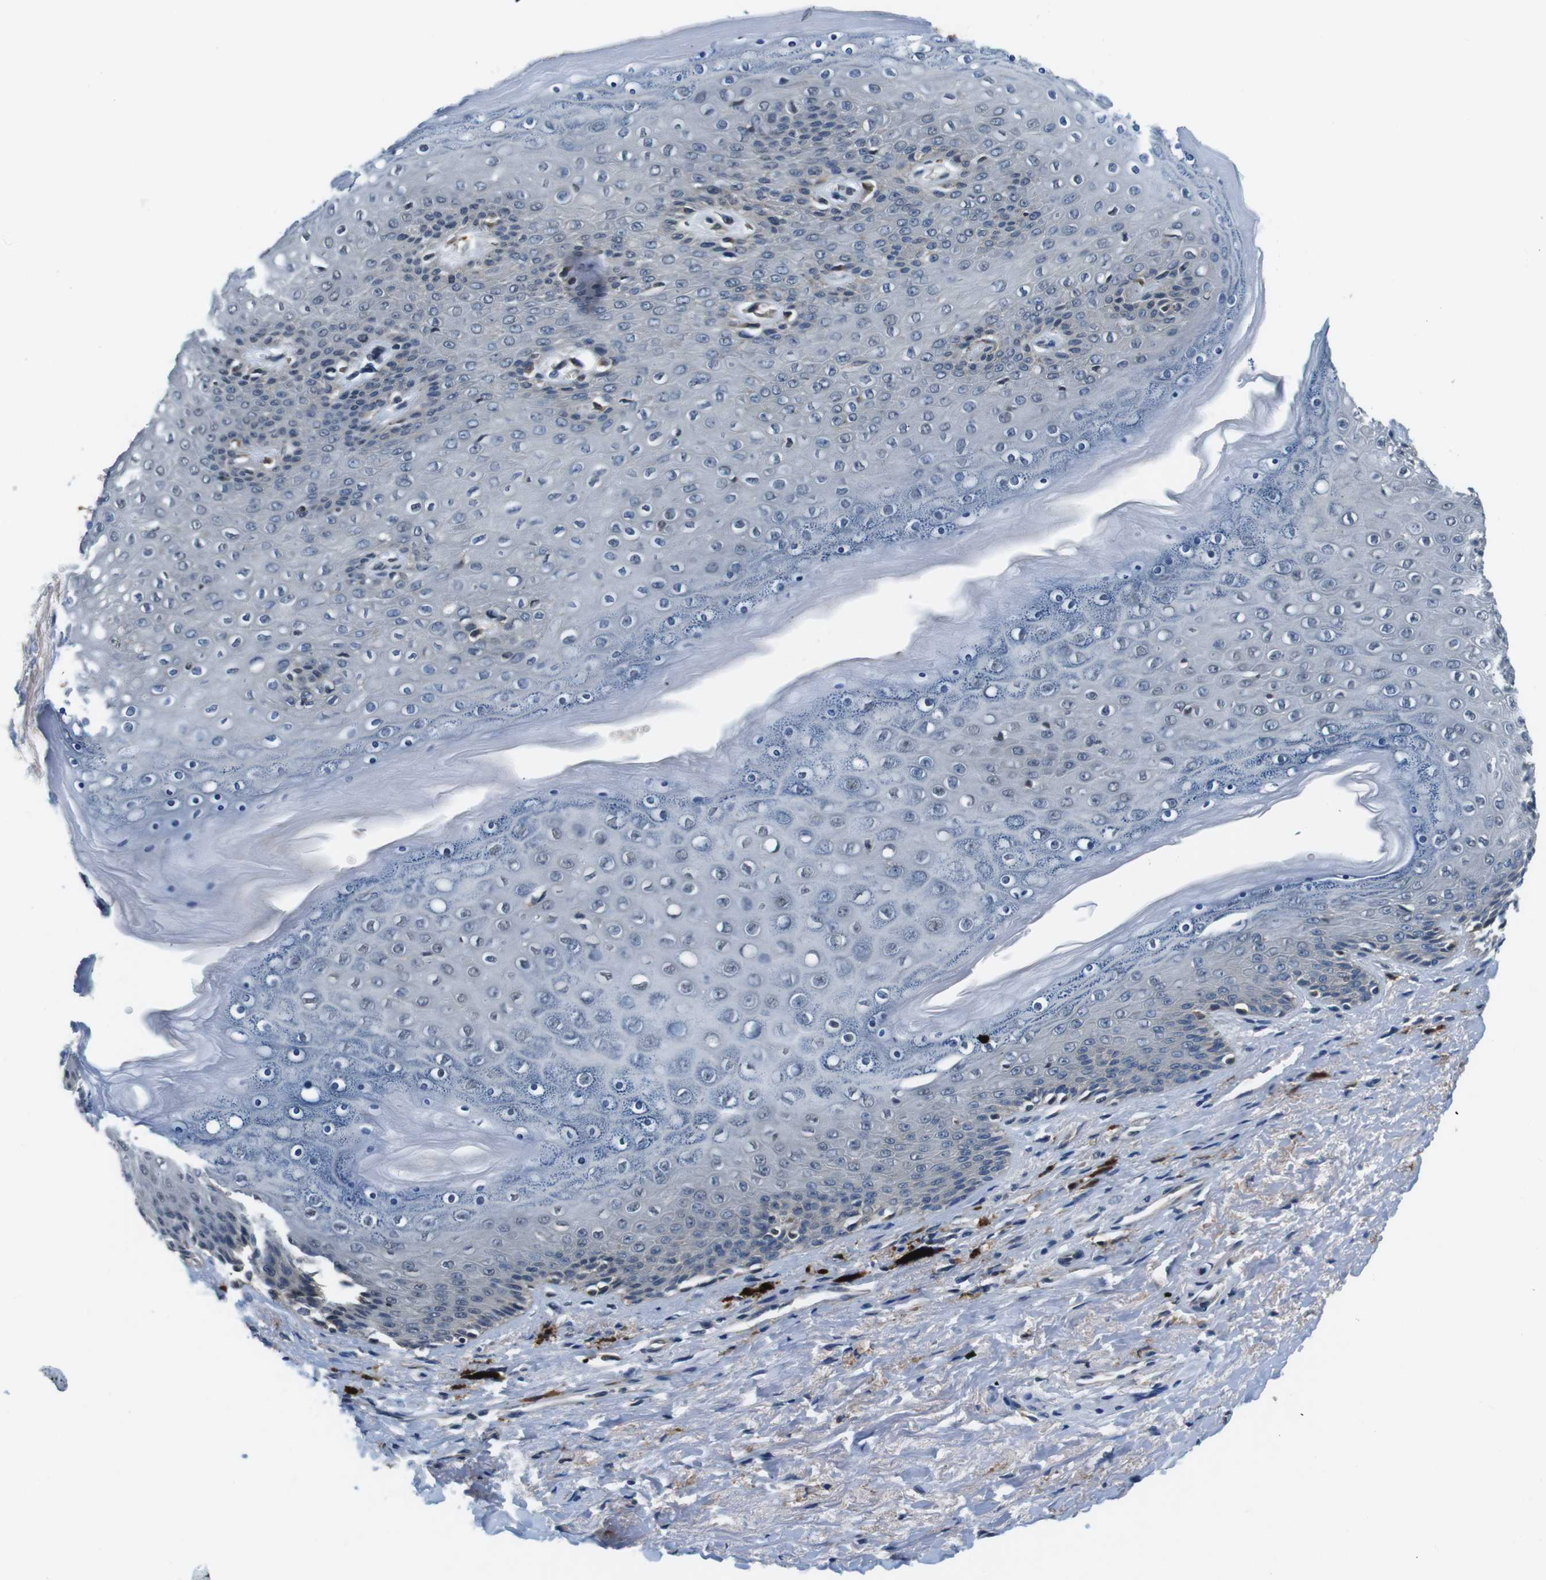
{"staining": {"intensity": "negative", "quantity": "none", "location": "none"}, "tissue": "skin", "cell_type": "Epidermal cells", "image_type": "normal", "snomed": [{"axis": "morphology", "description": "Normal tissue, NOS"}, {"axis": "topography", "description": "Anal"}], "caption": "DAB (3,3'-diaminobenzidine) immunohistochemical staining of normal skin shows no significant staining in epidermal cells. (DAB immunohistochemistry visualized using brightfield microscopy, high magnification).", "gene": "CD163L1", "patient": {"sex": "female", "age": 46}}